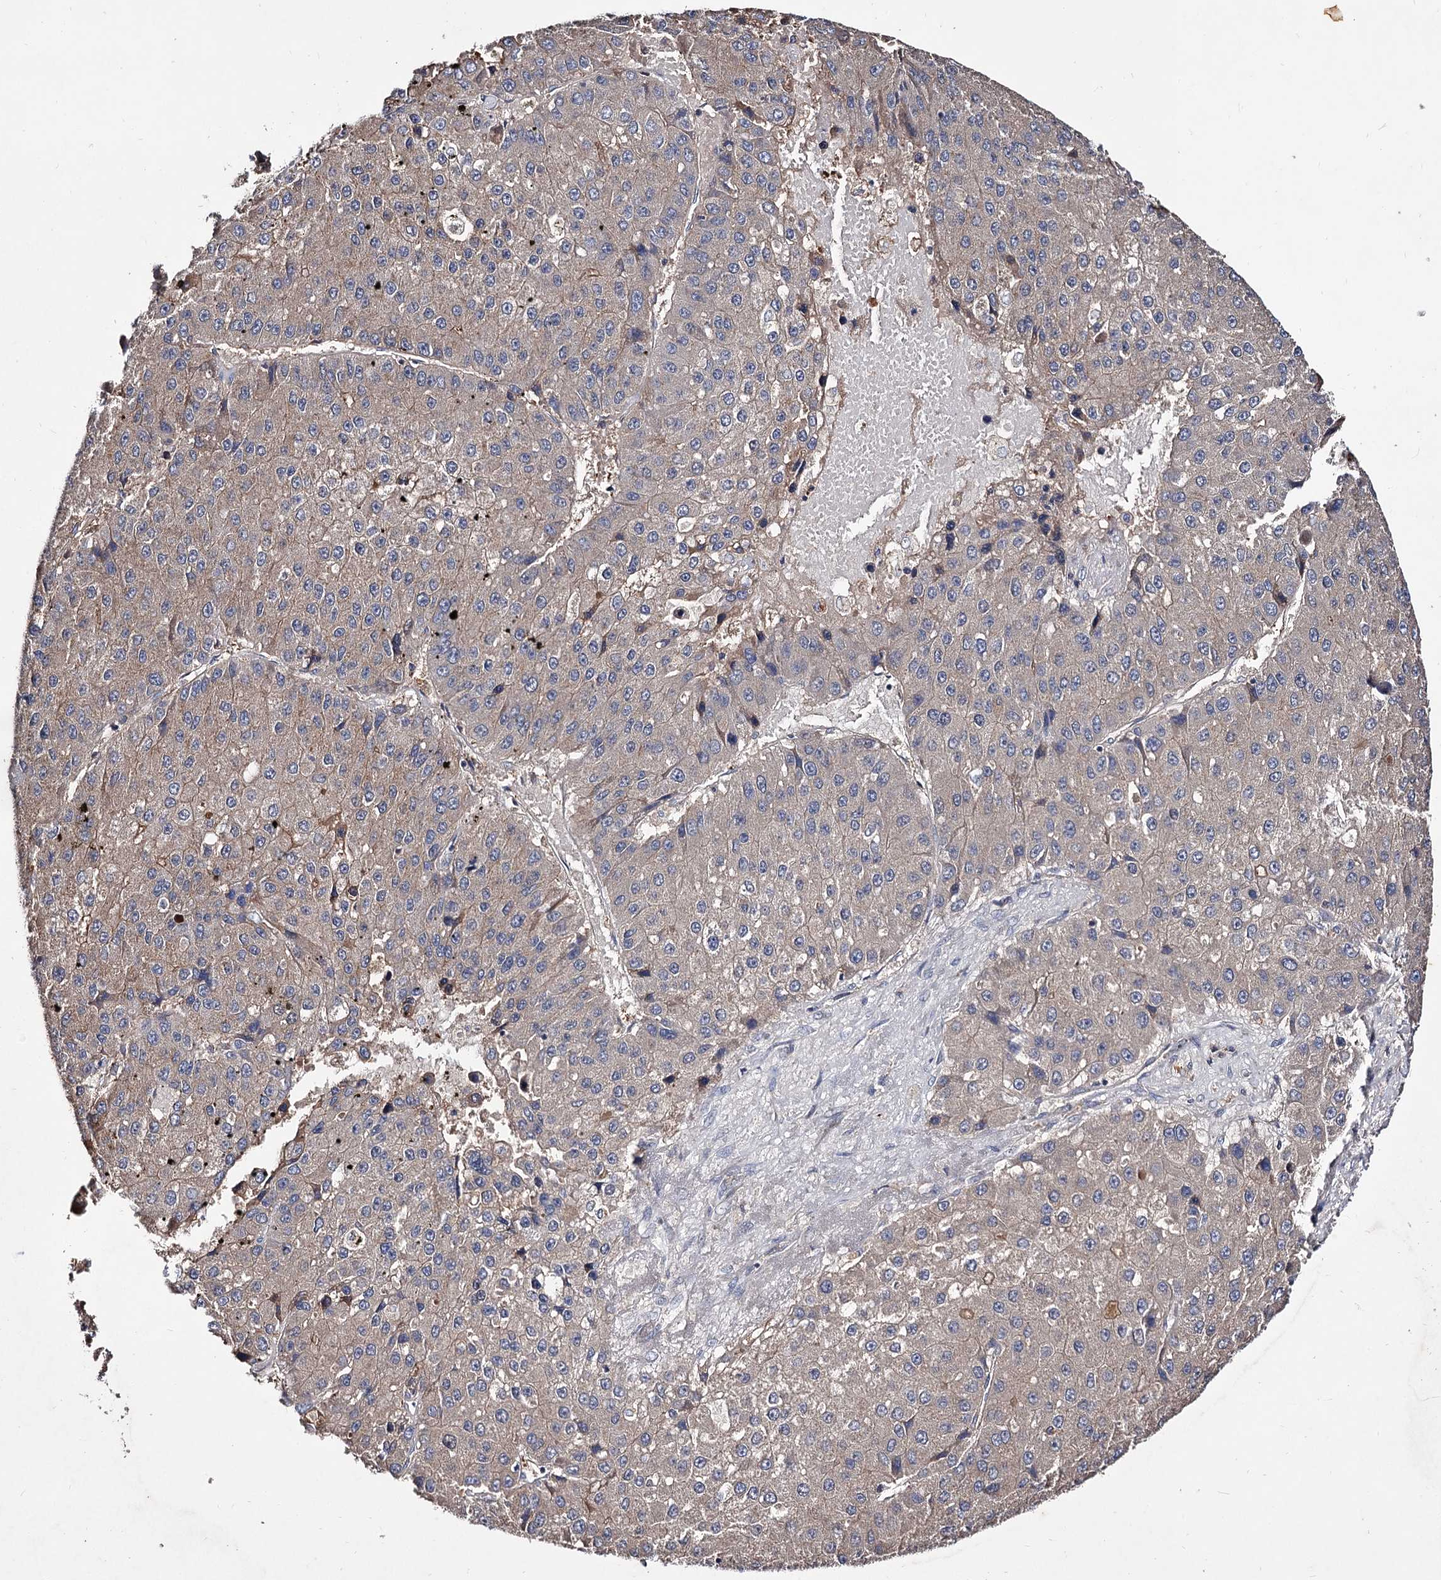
{"staining": {"intensity": "weak", "quantity": ">75%", "location": "cytoplasmic/membranous"}, "tissue": "liver cancer", "cell_type": "Tumor cells", "image_type": "cancer", "snomed": [{"axis": "morphology", "description": "Carcinoma, Hepatocellular, NOS"}, {"axis": "topography", "description": "Liver"}], "caption": "This micrograph reveals immunohistochemistry (IHC) staining of human liver cancer (hepatocellular carcinoma), with low weak cytoplasmic/membranous staining in about >75% of tumor cells.", "gene": "ARFIP2", "patient": {"sex": "female", "age": 73}}